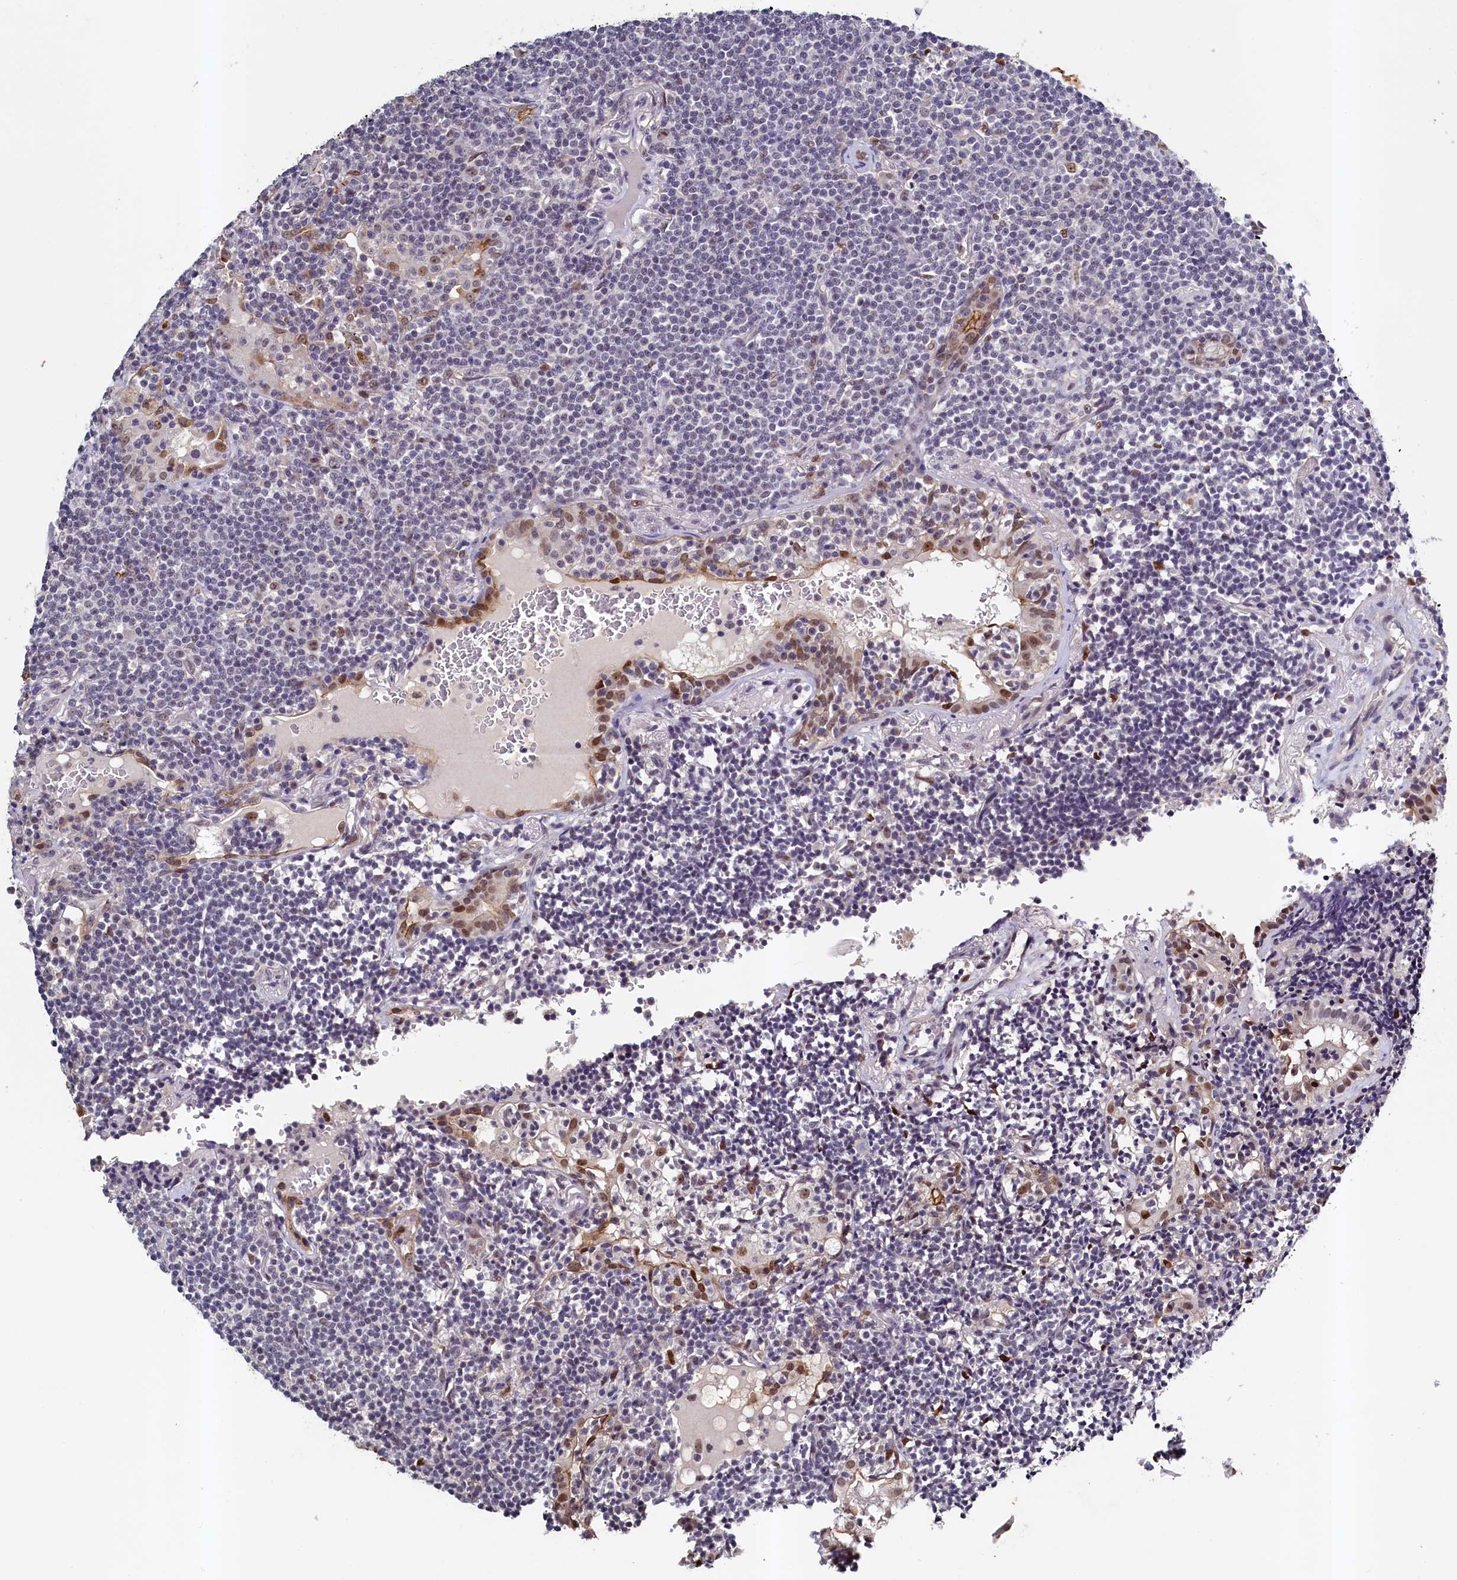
{"staining": {"intensity": "negative", "quantity": "none", "location": "none"}, "tissue": "lymphoma", "cell_type": "Tumor cells", "image_type": "cancer", "snomed": [{"axis": "morphology", "description": "Malignant lymphoma, non-Hodgkin's type, Low grade"}, {"axis": "topography", "description": "Lung"}], "caption": "Photomicrograph shows no protein staining in tumor cells of lymphoma tissue.", "gene": "PACSIN3", "patient": {"sex": "female", "age": 71}}